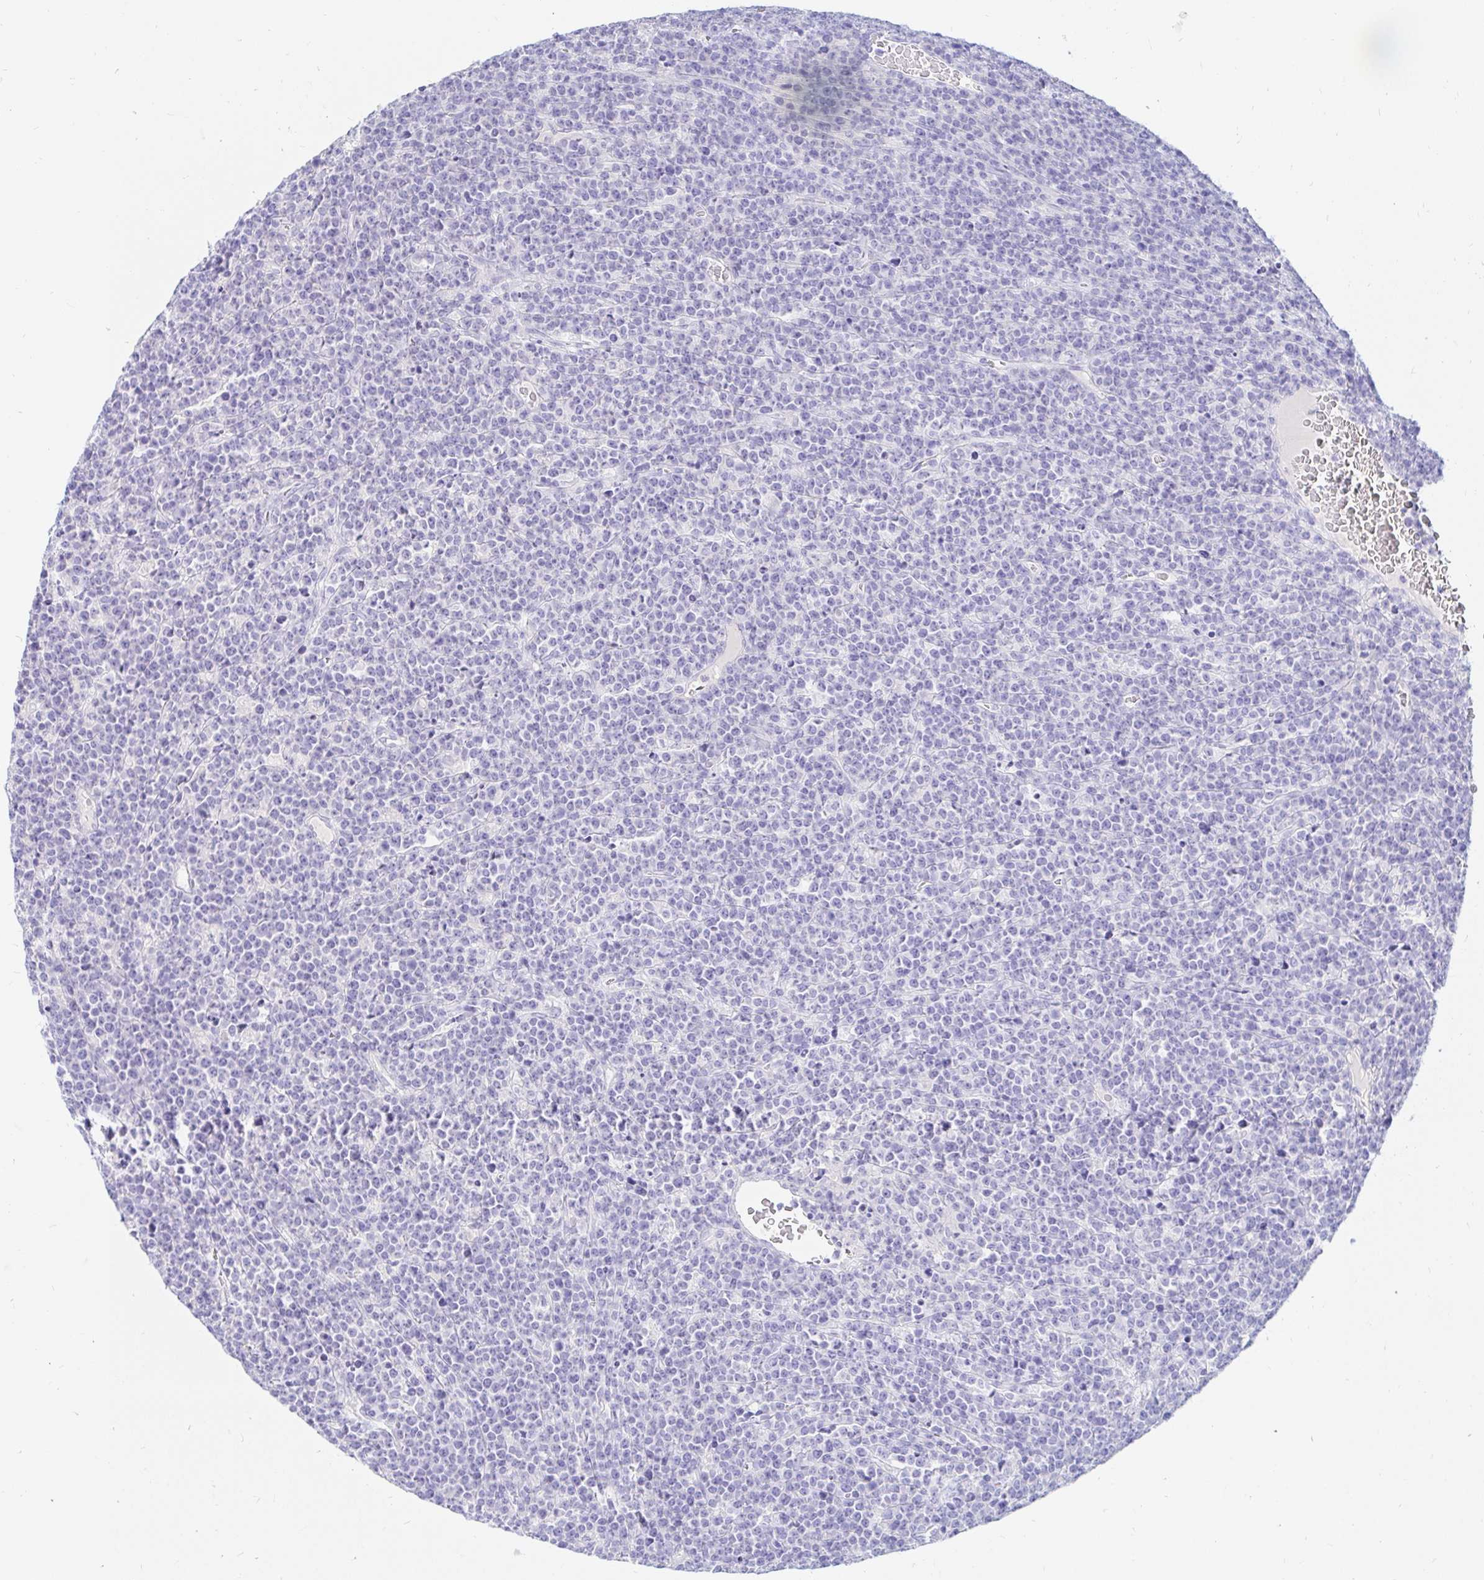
{"staining": {"intensity": "negative", "quantity": "none", "location": "none"}, "tissue": "lymphoma", "cell_type": "Tumor cells", "image_type": "cancer", "snomed": [{"axis": "morphology", "description": "Malignant lymphoma, non-Hodgkin's type, High grade"}, {"axis": "topography", "description": "Ovary"}], "caption": "This is a micrograph of immunohistochemistry staining of lymphoma, which shows no expression in tumor cells.", "gene": "NR2E1", "patient": {"sex": "female", "age": 56}}